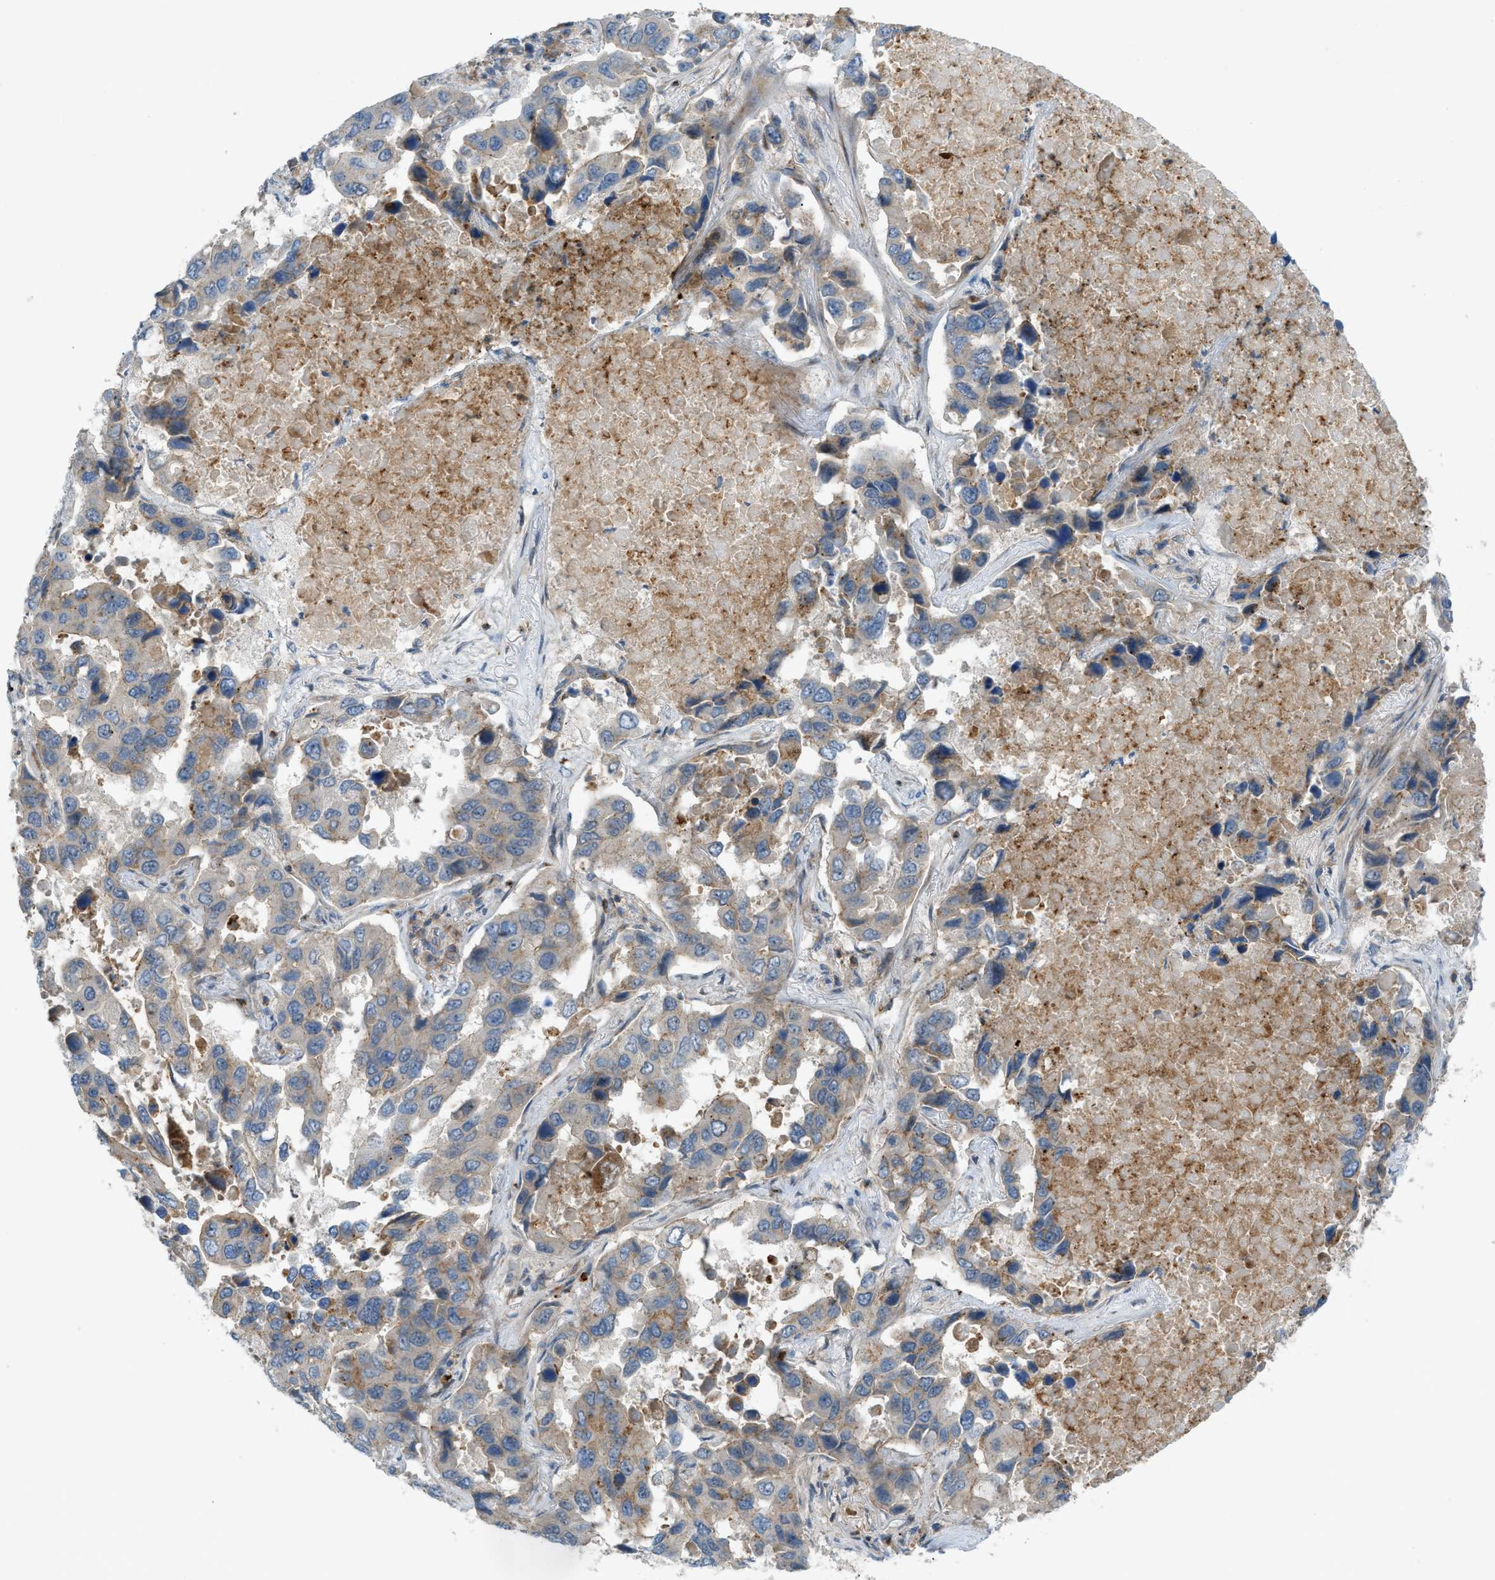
{"staining": {"intensity": "weak", "quantity": ">75%", "location": "cytoplasmic/membranous"}, "tissue": "lung cancer", "cell_type": "Tumor cells", "image_type": "cancer", "snomed": [{"axis": "morphology", "description": "Adenocarcinoma, NOS"}, {"axis": "topography", "description": "Lung"}], "caption": "Tumor cells demonstrate low levels of weak cytoplasmic/membranous expression in about >75% of cells in lung cancer. Nuclei are stained in blue.", "gene": "GRK6", "patient": {"sex": "male", "age": 64}}